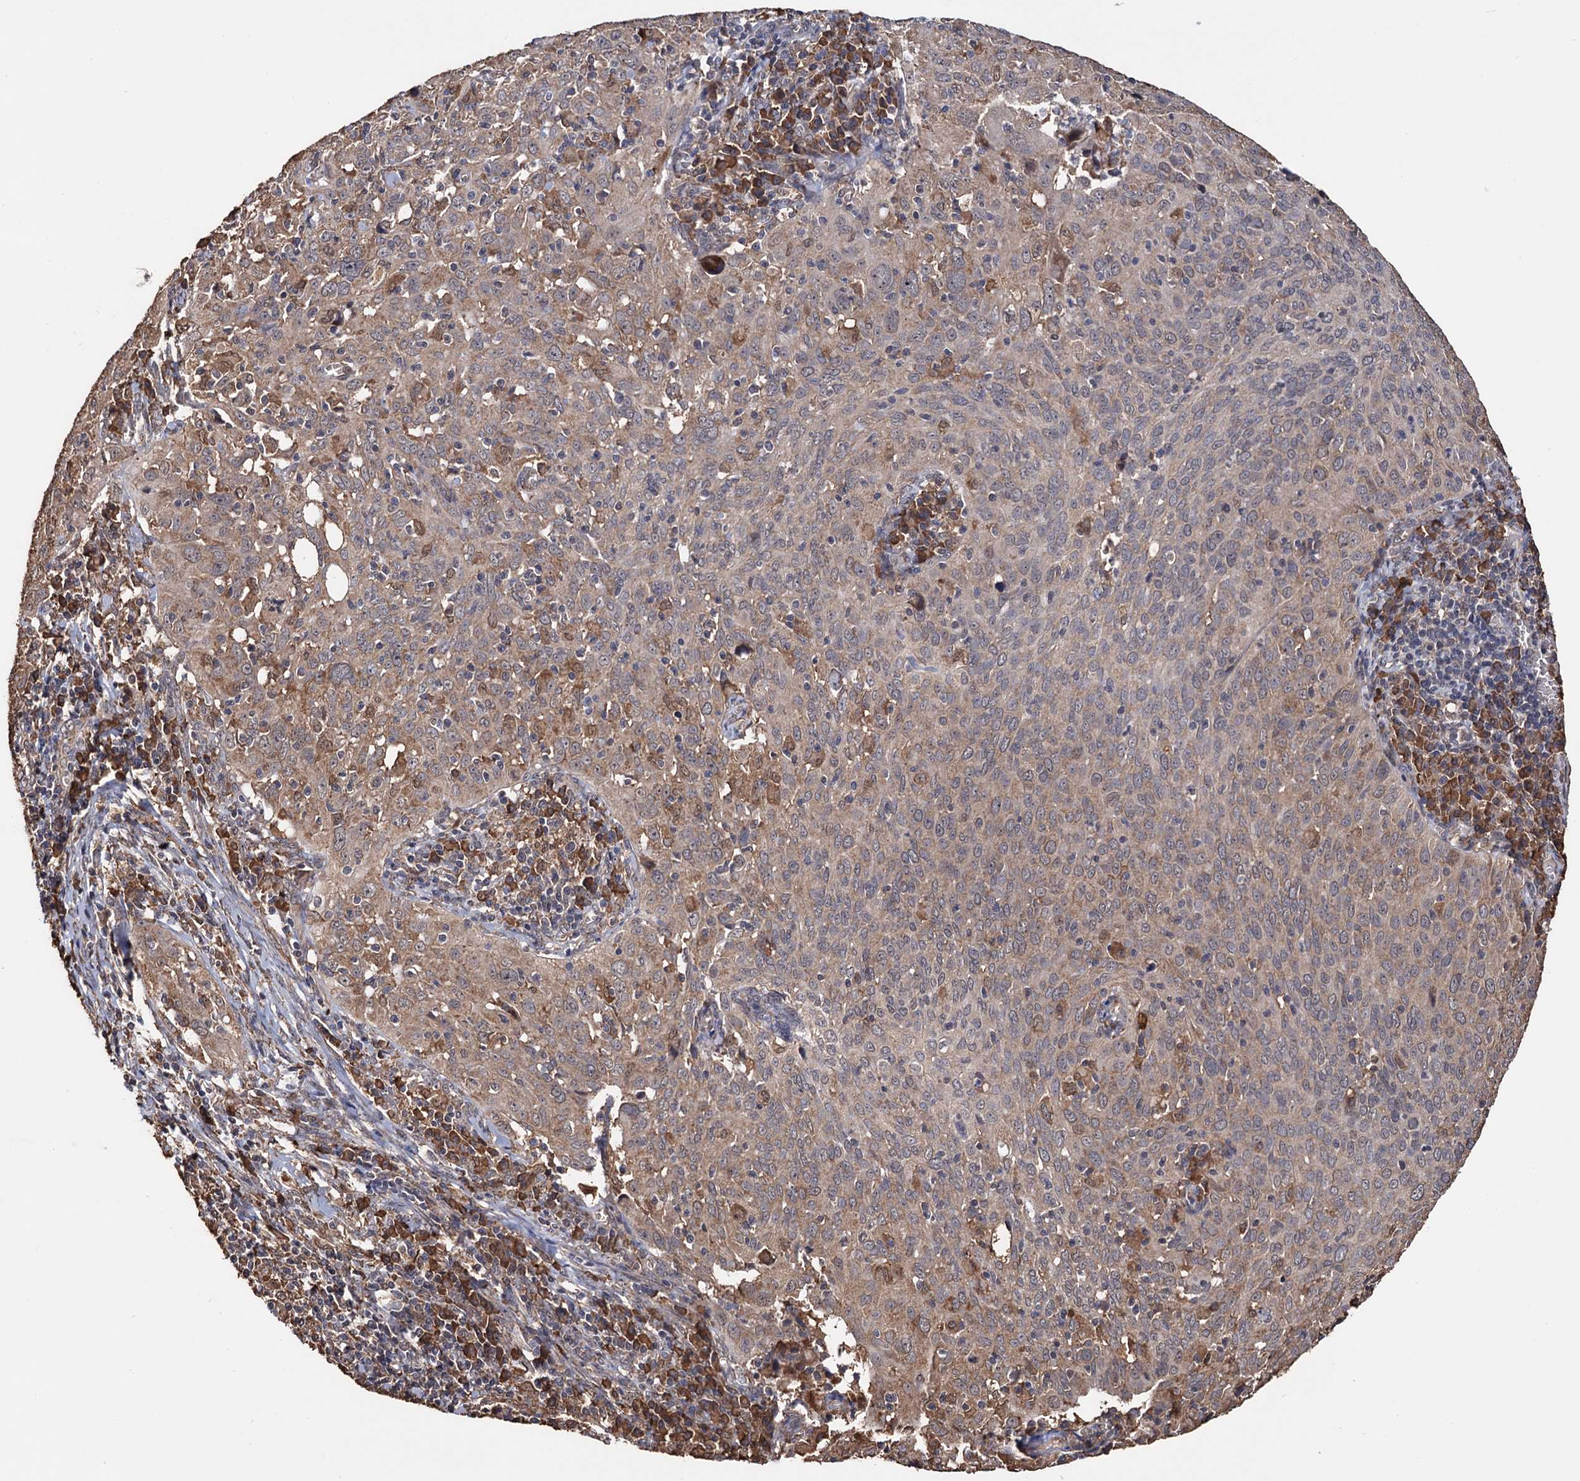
{"staining": {"intensity": "weak", "quantity": "25%-75%", "location": "cytoplasmic/membranous"}, "tissue": "cervical cancer", "cell_type": "Tumor cells", "image_type": "cancer", "snomed": [{"axis": "morphology", "description": "Squamous cell carcinoma, NOS"}, {"axis": "topography", "description": "Cervix"}], "caption": "An immunohistochemistry micrograph of neoplastic tissue is shown. Protein staining in brown highlights weak cytoplasmic/membranous positivity in cervical squamous cell carcinoma within tumor cells.", "gene": "TBC1D12", "patient": {"sex": "female", "age": 31}}